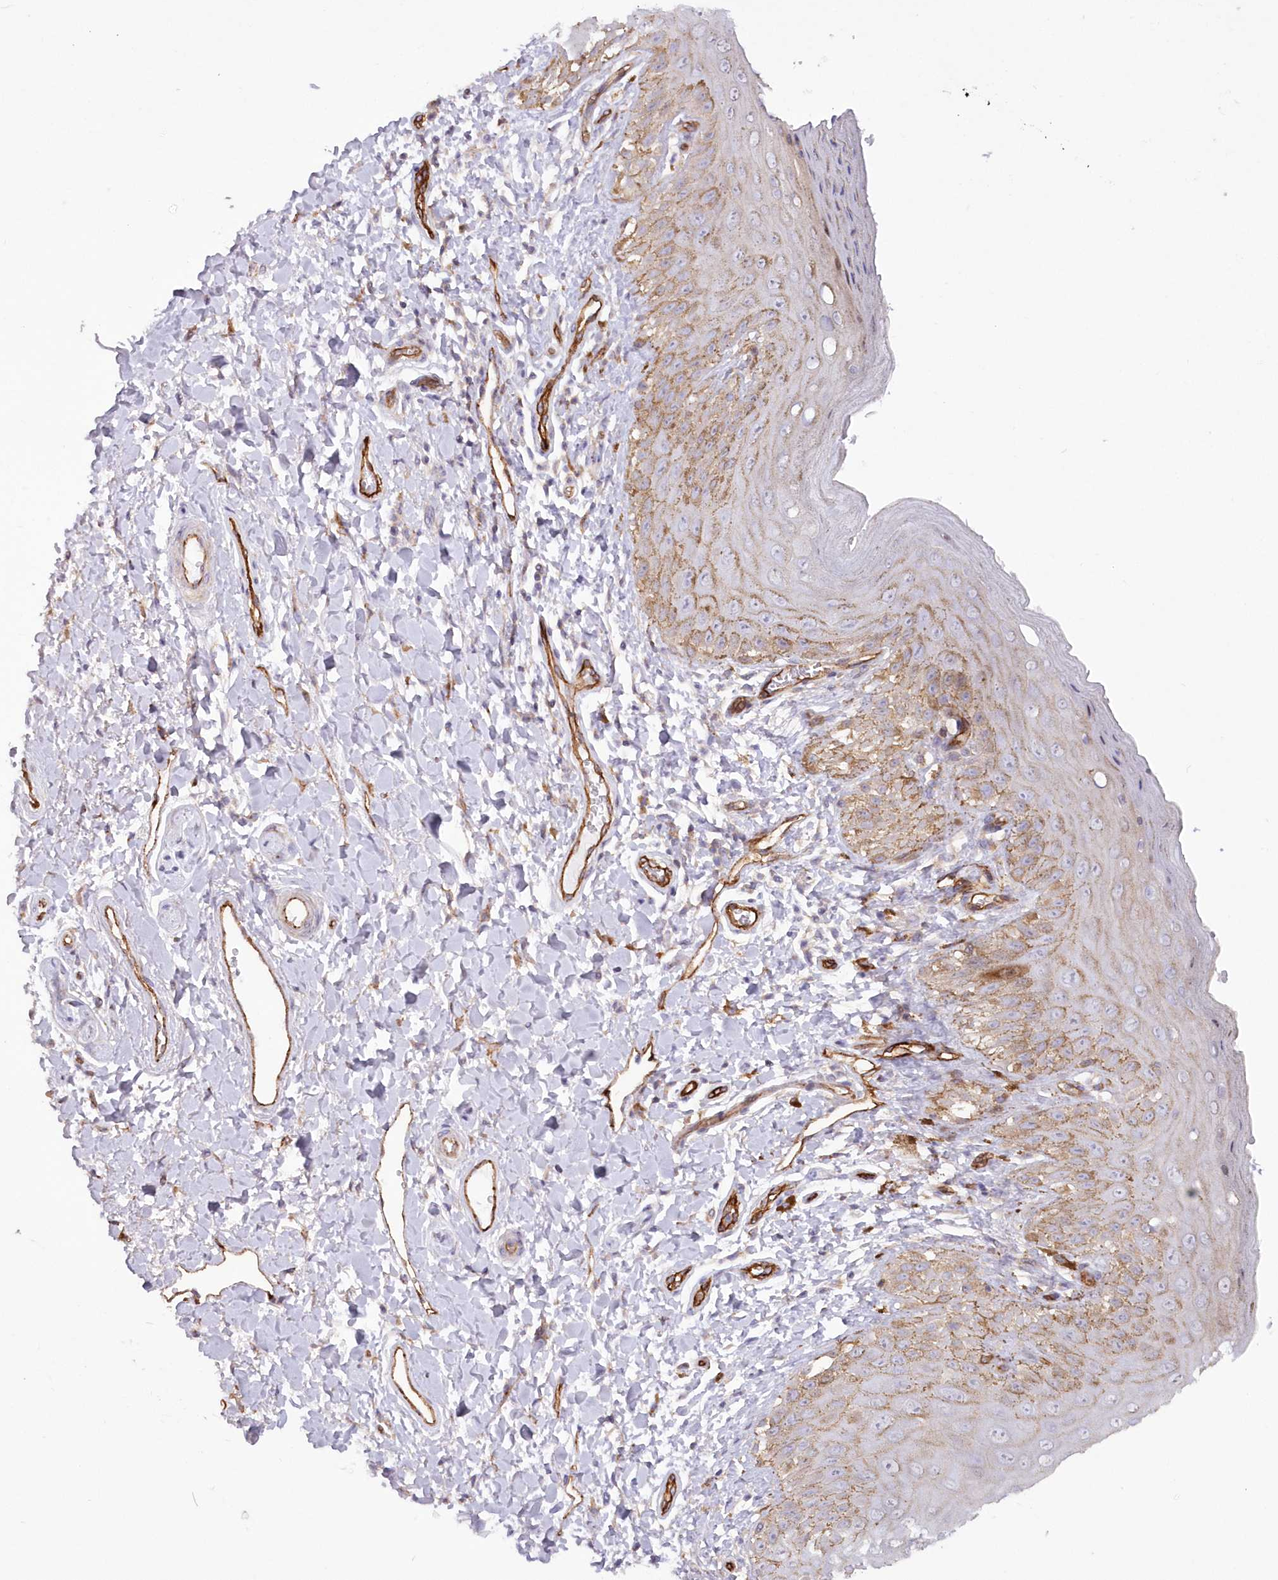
{"staining": {"intensity": "moderate", "quantity": "25%-75%", "location": "cytoplasmic/membranous"}, "tissue": "skin", "cell_type": "Epidermal cells", "image_type": "normal", "snomed": [{"axis": "morphology", "description": "Normal tissue, NOS"}, {"axis": "topography", "description": "Anal"}], "caption": "This histopathology image reveals immunohistochemistry (IHC) staining of benign human skin, with medium moderate cytoplasmic/membranous staining in approximately 25%-75% of epidermal cells.", "gene": "RAB11FIP5", "patient": {"sex": "male", "age": 44}}